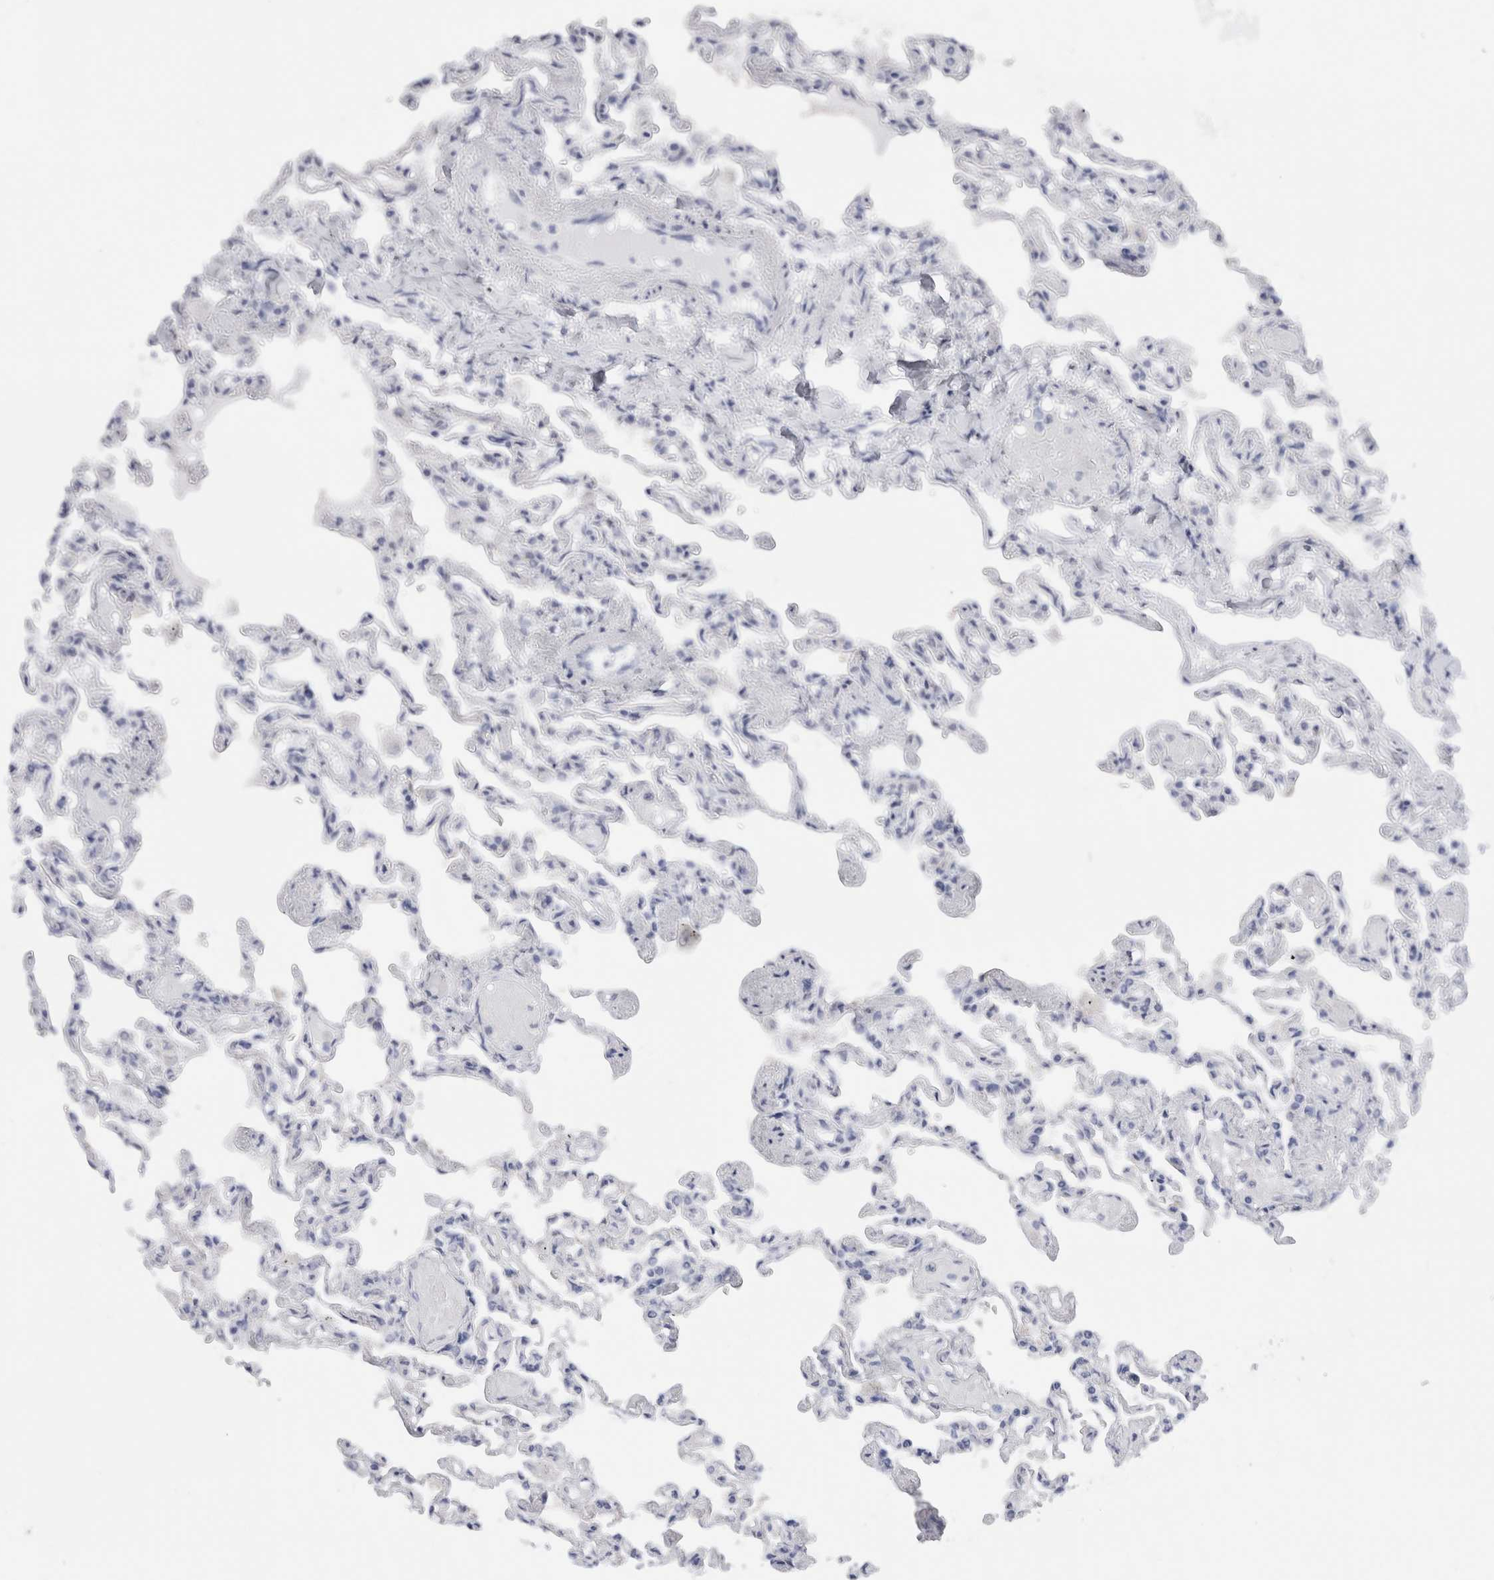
{"staining": {"intensity": "negative", "quantity": "none", "location": "none"}, "tissue": "lung", "cell_type": "Alveolar cells", "image_type": "normal", "snomed": [{"axis": "morphology", "description": "Normal tissue, NOS"}, {"axis": "topography", "description": "Lung"}], "caption": "Immunohistochemical staining of benign lung displays no significant expression in alveolar cells. (Brightfield microscopy of DAB (3,3'-diaminobenzidine) IHC at high magnification).", "gene": "C9orf50", "patient": {"sex": "male", "age": 21}}